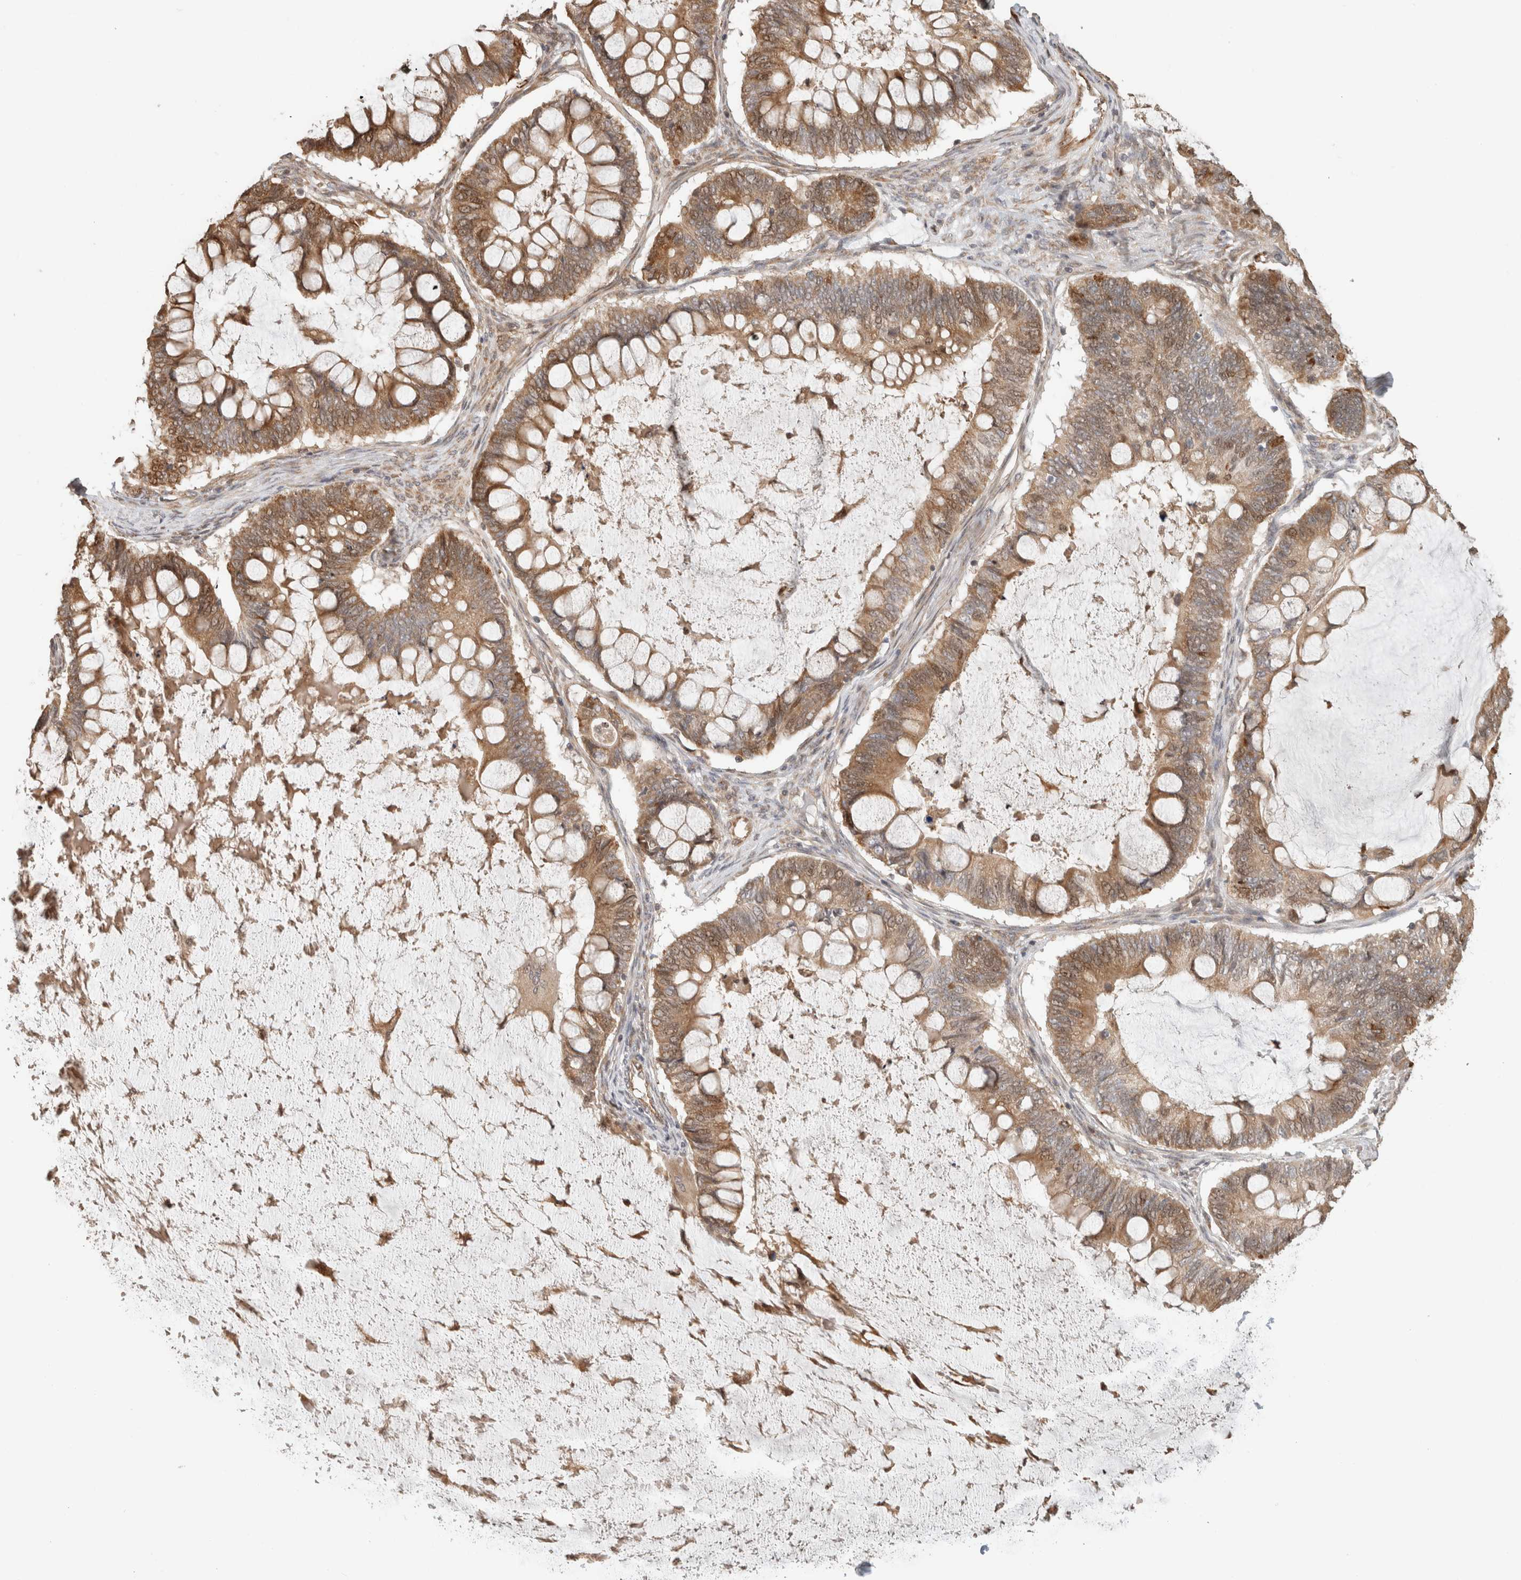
{"staining": {"intensity": "moderate", "quantity": ">75%", "location": "cytoplasmic/membranous"}, "tissue": "ovarian cancer", "cell_type": "Tumor cells", "image_type": "cancer", "snomed": [{"axis": "morphology", "description": "Cystadenocarcinoma, mucinous, NOS"}, {"axis": "topography", "description": "Ovary"}], "caption": "This is a histology image of immunohistochemistry (IHC) staining of ovarian cancer (mucinous cystadenocarcinoma), which shows moderate staining in the cytoplasmic/membranous of tumor cells.", "gene": "GINS4", "patient": {"sex": "female", "age": 61}}